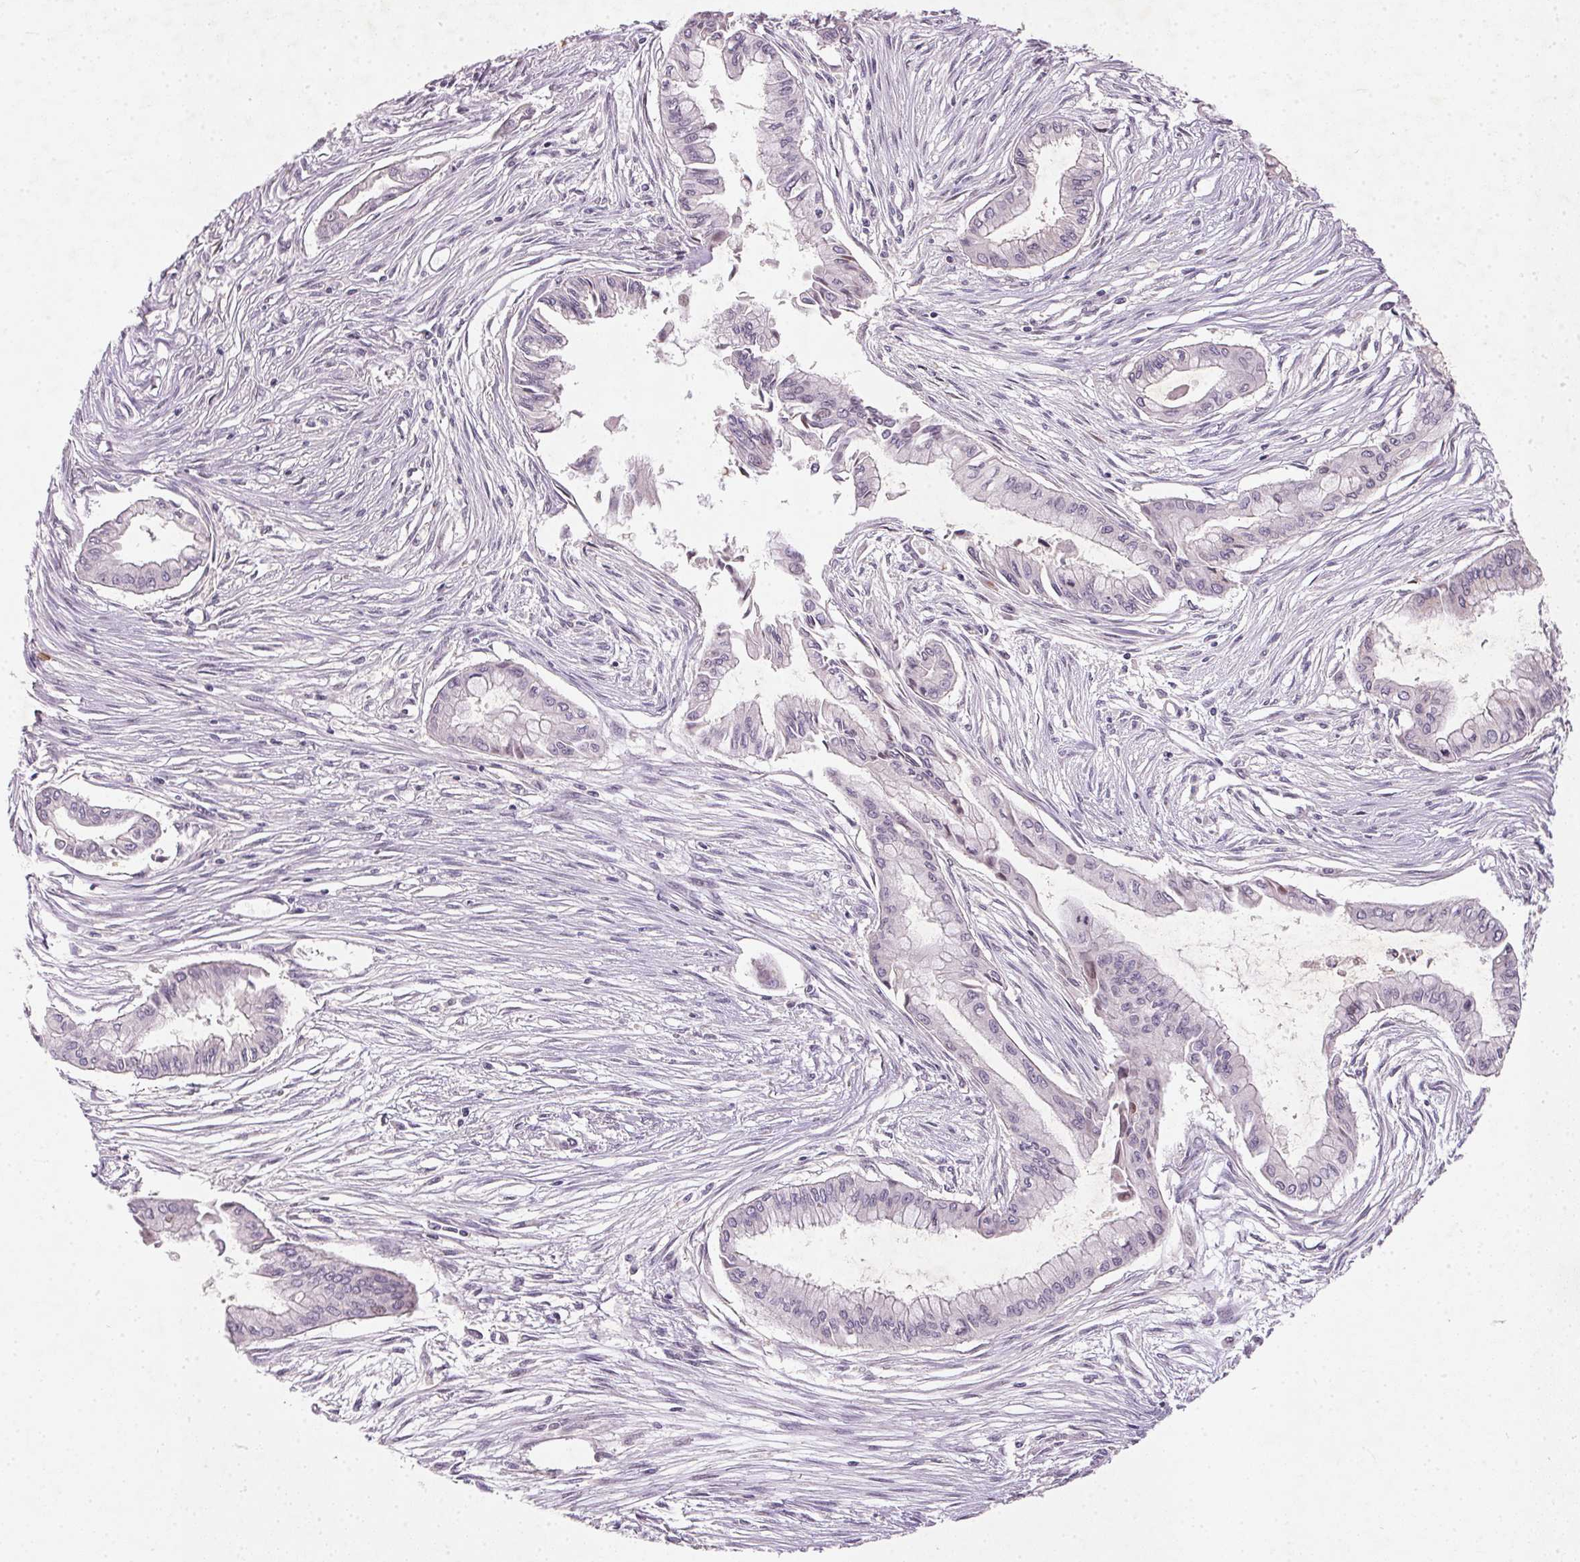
{"staining": {"intensity": "negative", "quantity": "none", "location": "none"}, "tissue": "pancreatic cancer", "cell_type": "Tumor cells", "image_type": "cancer", "snomed": [{"axis": "morphology", "description": "Adenocarcinoma, NOS"}, {"axis": "topography", "description": "Pancreas"}], "caption": "Immunohistochemistry (IHC) photomicrograph of human pancreatic cancer stained for a protein (brown), which displays no positivity in tumor cells.", "gene": "KCNK15", "patient": {"sex": "female", "age": 68}}